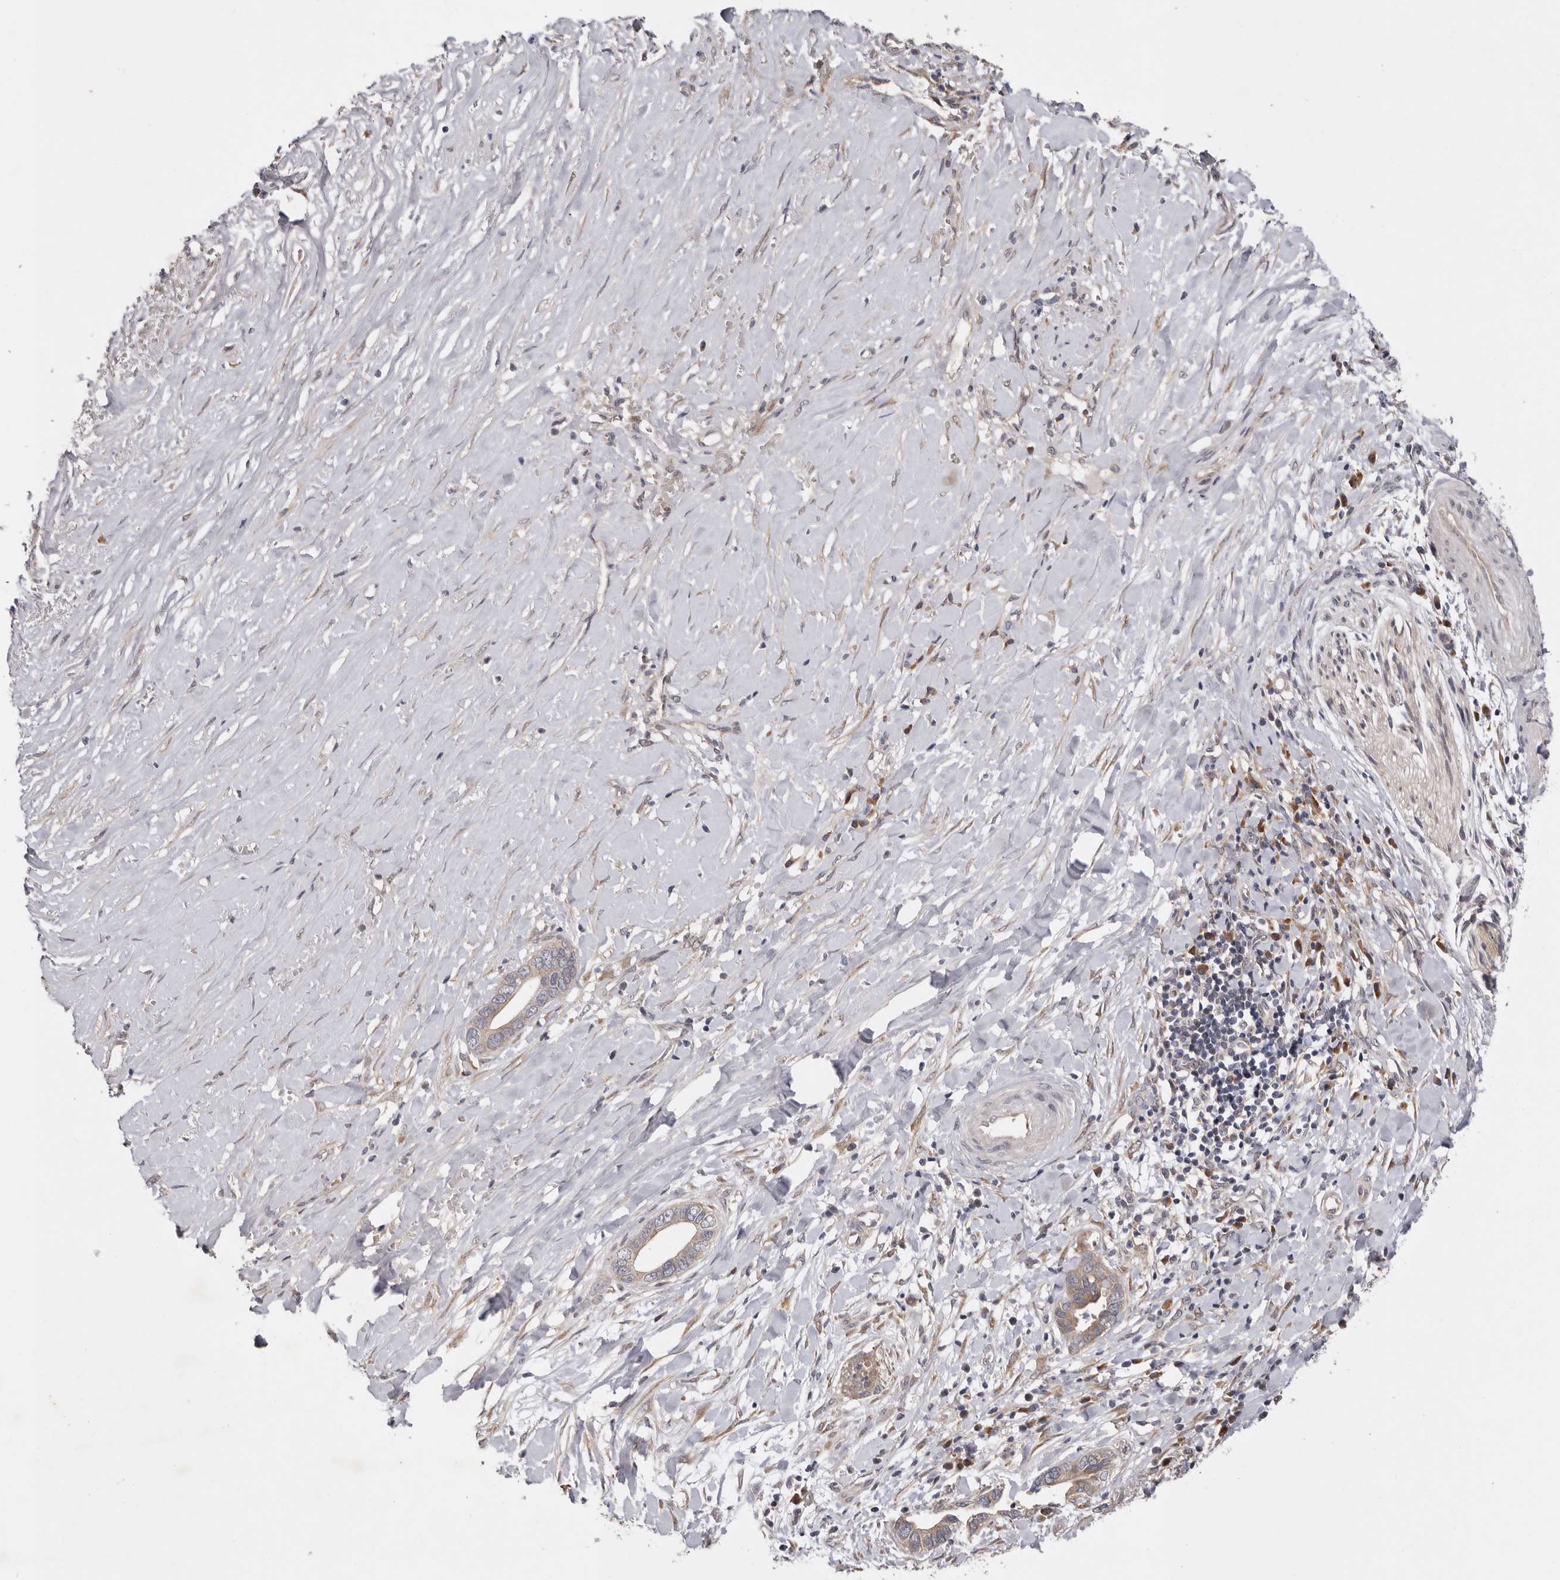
{"staining": {"intensity": "weak", "quantity": ">75%", "location": "cytoplasmic/membranous"}, "tissue": "liver cancer", "cell_type": "Tumor cells", "image_type": "cancer", "snomed": [{"axis": "morphology", "description": "Cholangiocarcinoma"}, {"axis": "topography", "description": "Liver"}], "caption": "Liver cancer tissue reveals weak cytoplasmic/membranous staining in about >75% of tumor cells", "gene": "CHML", "patient": {"sex": "female", "age": 79}}